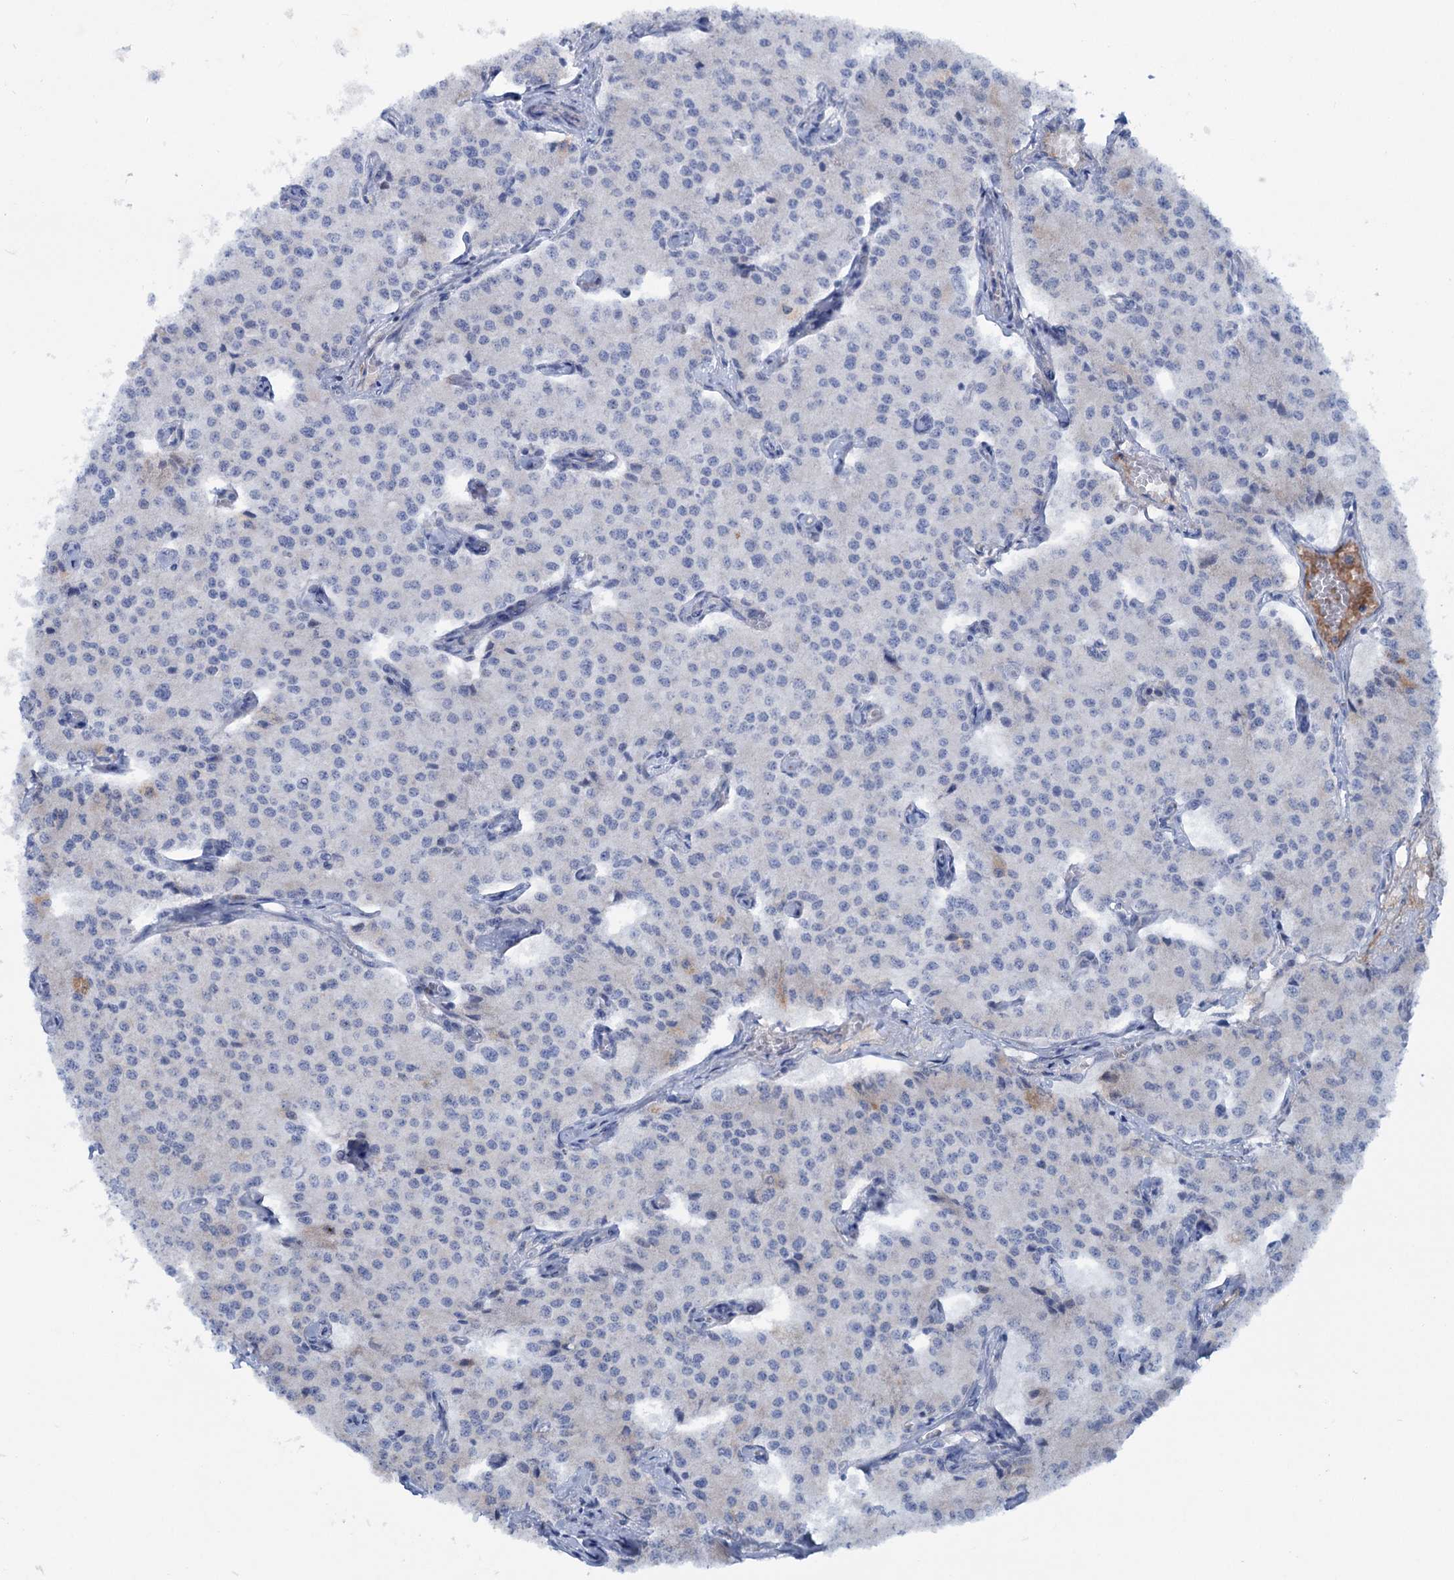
{"staining": {"intensity": "weak", "quantity": "<25%", "location": "cytoplasmic/membranous"}, "tissue": "carcinoid", "cell_type": "Tumor cells", "image_type": "cancer", "snomed": [{"axis": "morphology", "description": "Carcinoid, malignant, NOS"}, {"axis": "topography", "description": "Colon"}], "caption": "Immunohistochemistry (IHC) of carcinoid reveals no staining in tumor cells. (DAB (3,3'-diaminobenzidine) immunohistochemistry (IHC), high magnification).", "gene": "LPIN1", "patient": {"sex": "female", "age": 52}}